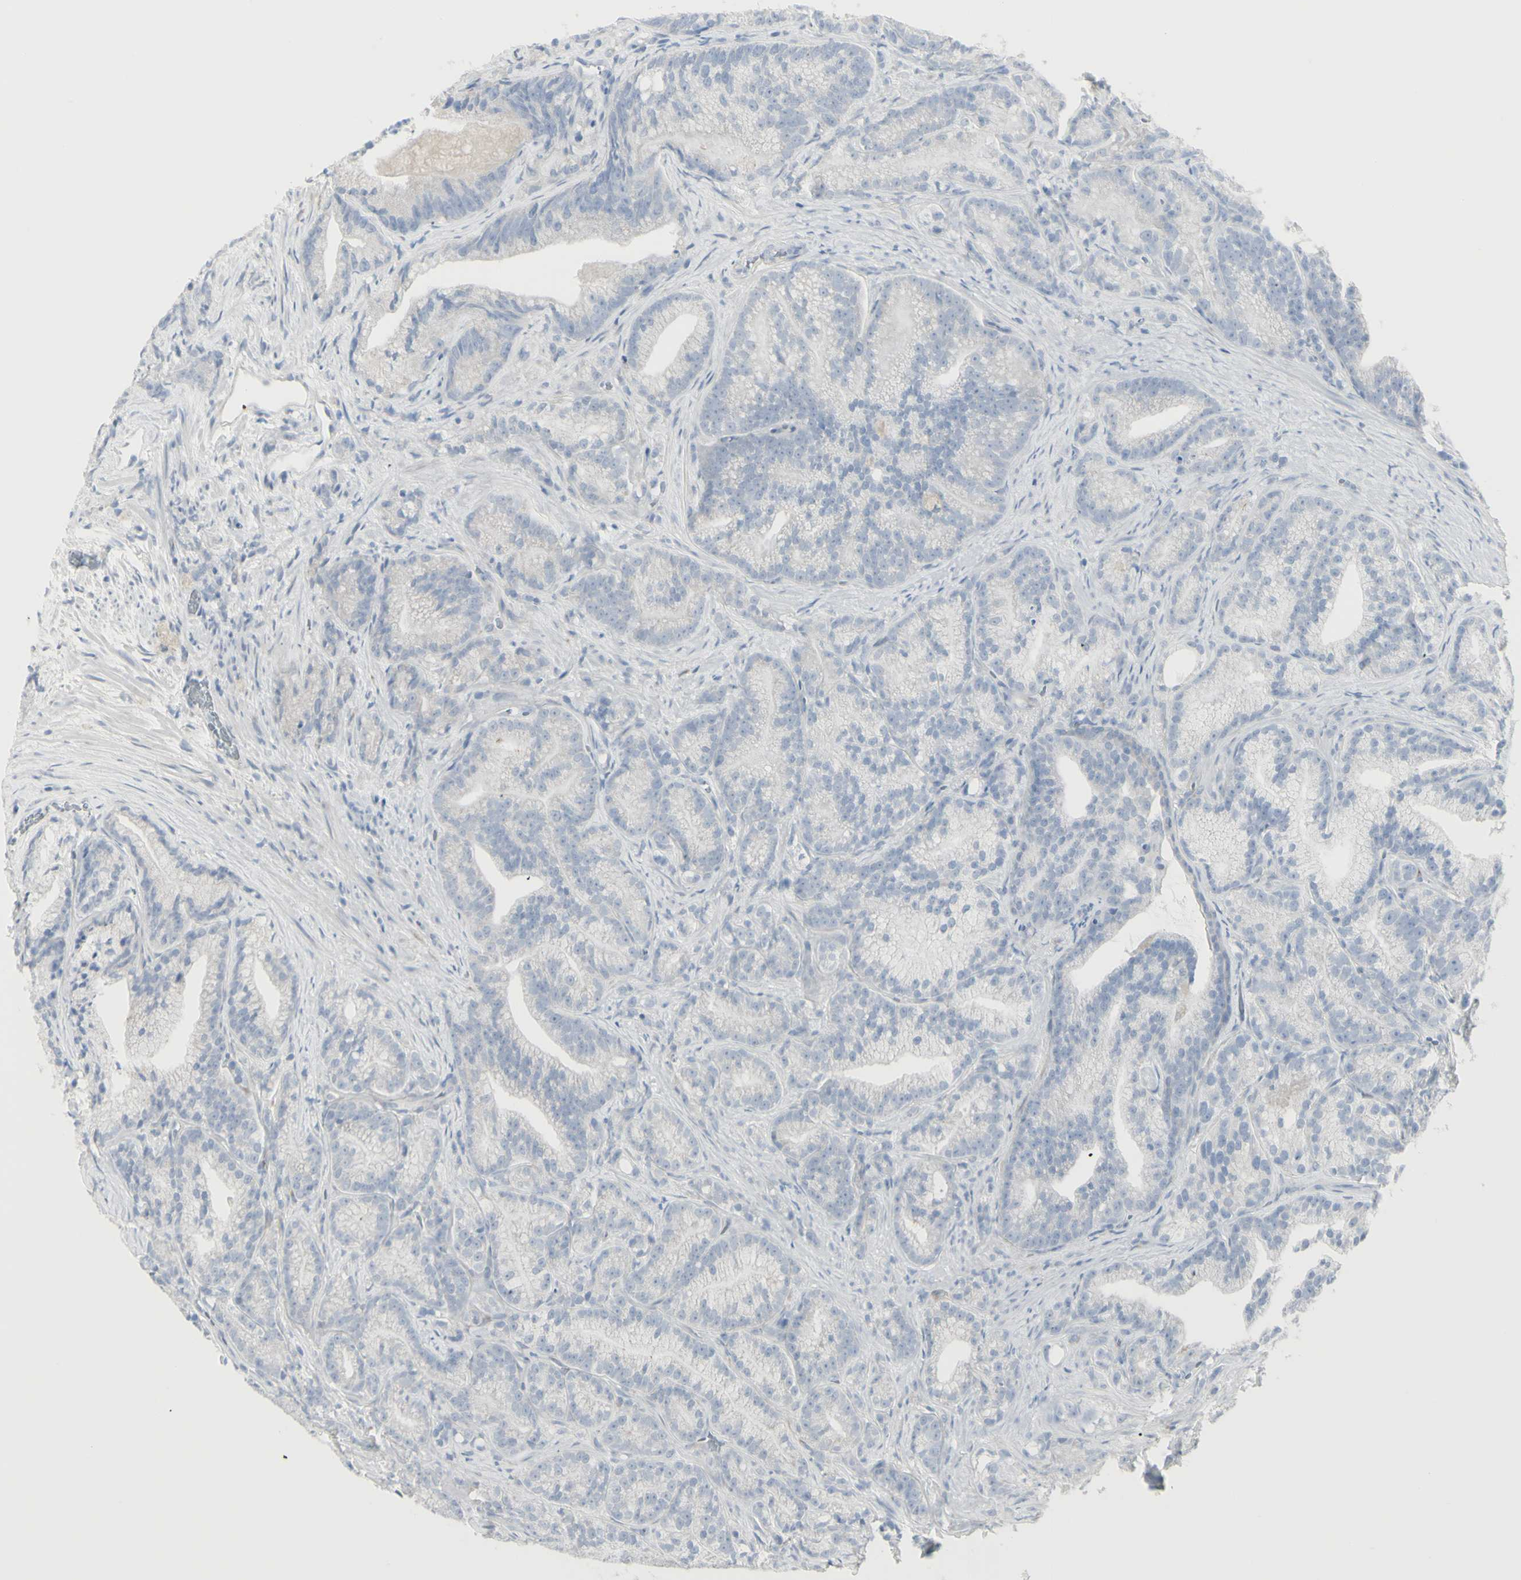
{"staining": {"intensity": "negative", "quantity": "none", "location": "none"}, "tissue": "prostate cancer", "cell_type": "Tumor cells", "image_type": "cancer", "snomed": [{"axis": "morphology", "description": "Adenocarcinoma, Low grade"}, {"axis": "topography", "description": "Prostate"}], "caption": "Micrograph shows no protein positivity in tumor cells of prostate low-grade adenocarcinoma tissue.", "gene": "ENSG00000198211", "patient": {"sex": "male", "age": 89}}